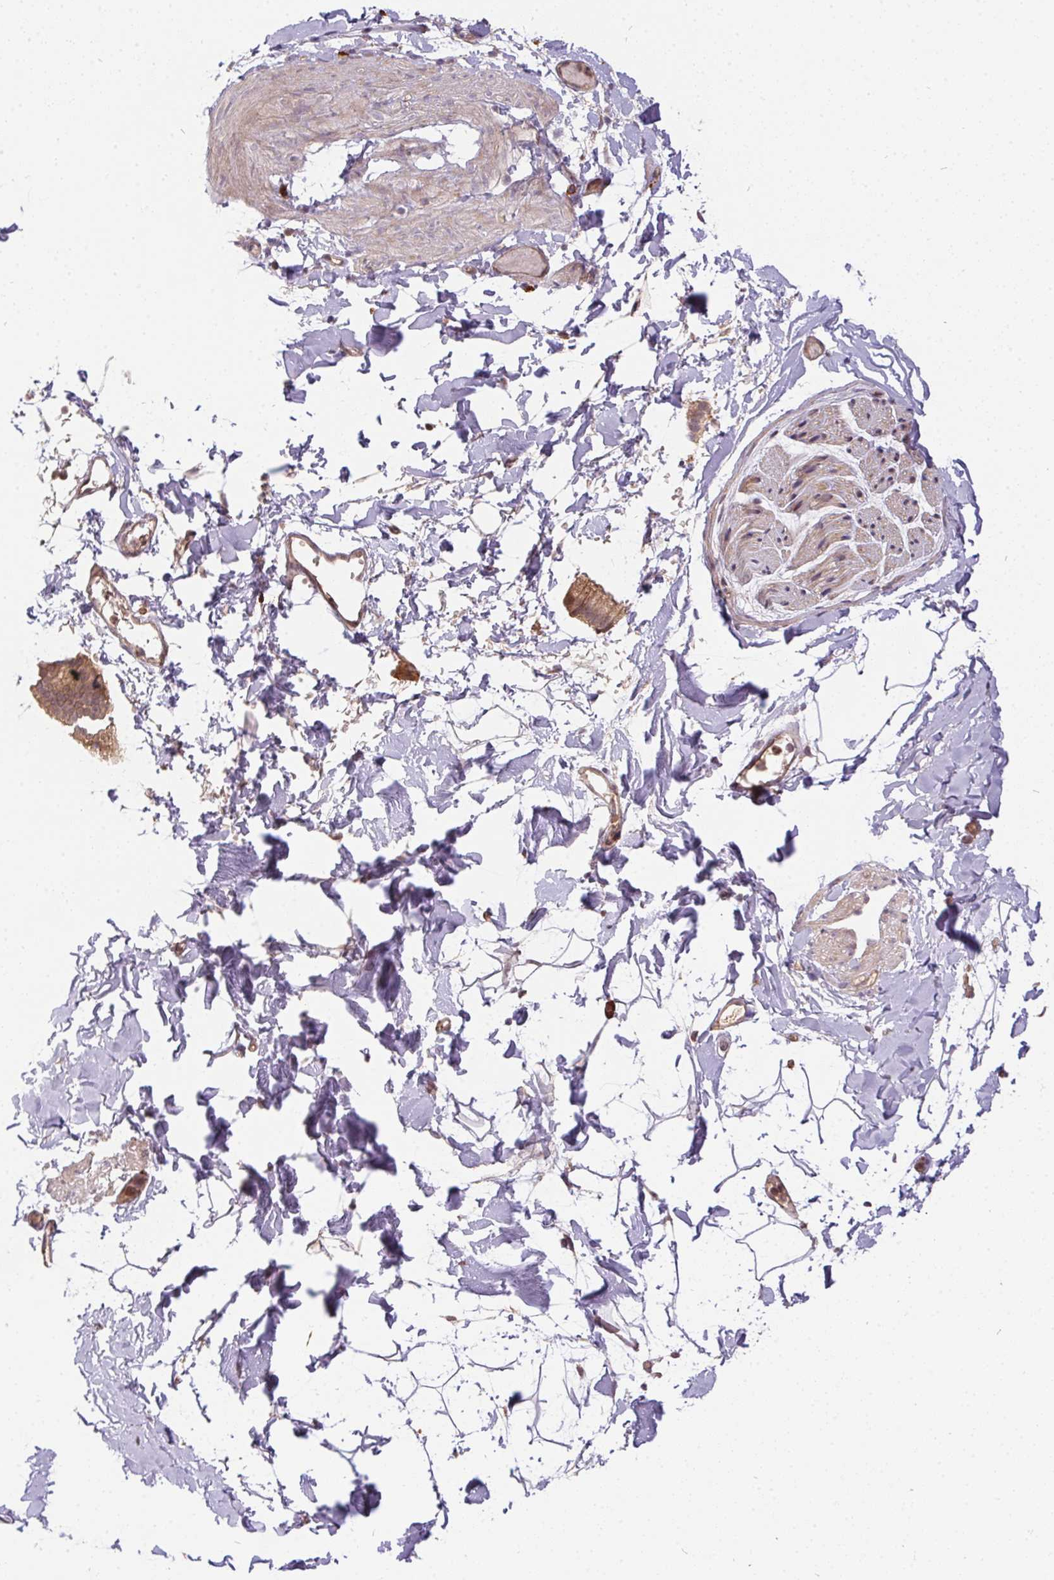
{"staining": {"intensity": "negative", "quantity": "none", "location": "none"}, "tissue": "adipose tissue", "cell_type": "Adipocytes", "image_type": "normal", "snomed": [{"axis": "morphology", "description": "Normal tissue, NOS"}, {"axis": "topography", "description": "Gallbladder"}, {"axis": "topography", "description": "Peripheral nerve tissue"}], "caption": "IHC micrograph of benign adipose tissue: adipose tissue stained with DAB exhibits no significant protein staining in adipocytes.", "gene": "NUDT16", "patient": {"sex": "female", "age": 45}}